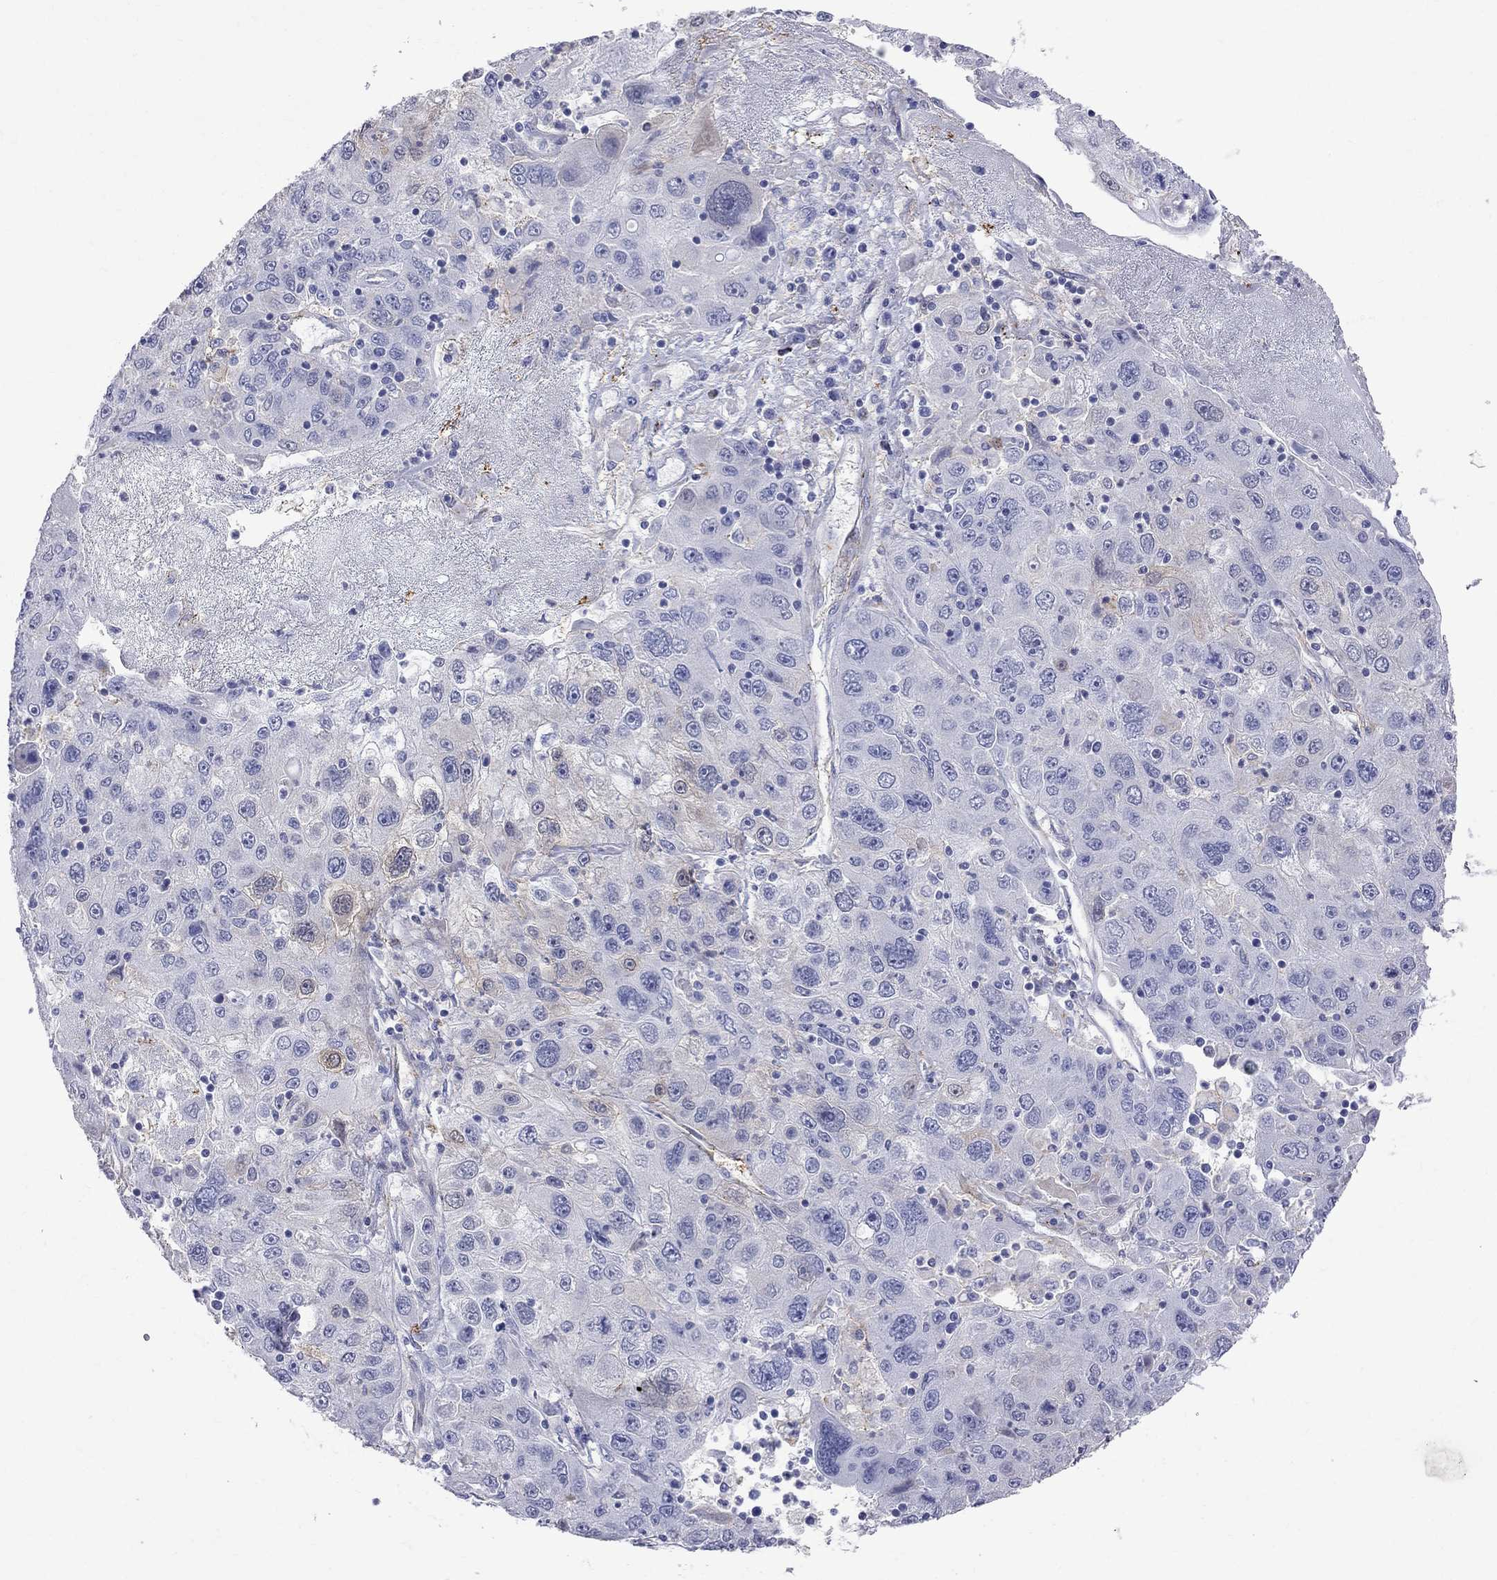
{"staining": {"intensity": "weak", "quantity": "<25%", "location": "cytoplasmic/membranous"}, "tissue": "stomach cancer", "cell_type": "Tumor cells", "image_type": "cancer", "snomed": [{"axis": "morphology", "description": "Adenocarcinoma, NOS"}, {"axis": "topography", "description": "Stomach"}], "caption": "High power microscopy histopathology image of an IHC image of adenocarcinoma (stomach), revealing no significant staining in tumor cells.", "gene": "S100A3", "patient": {"sex": "male", "age": 56}}